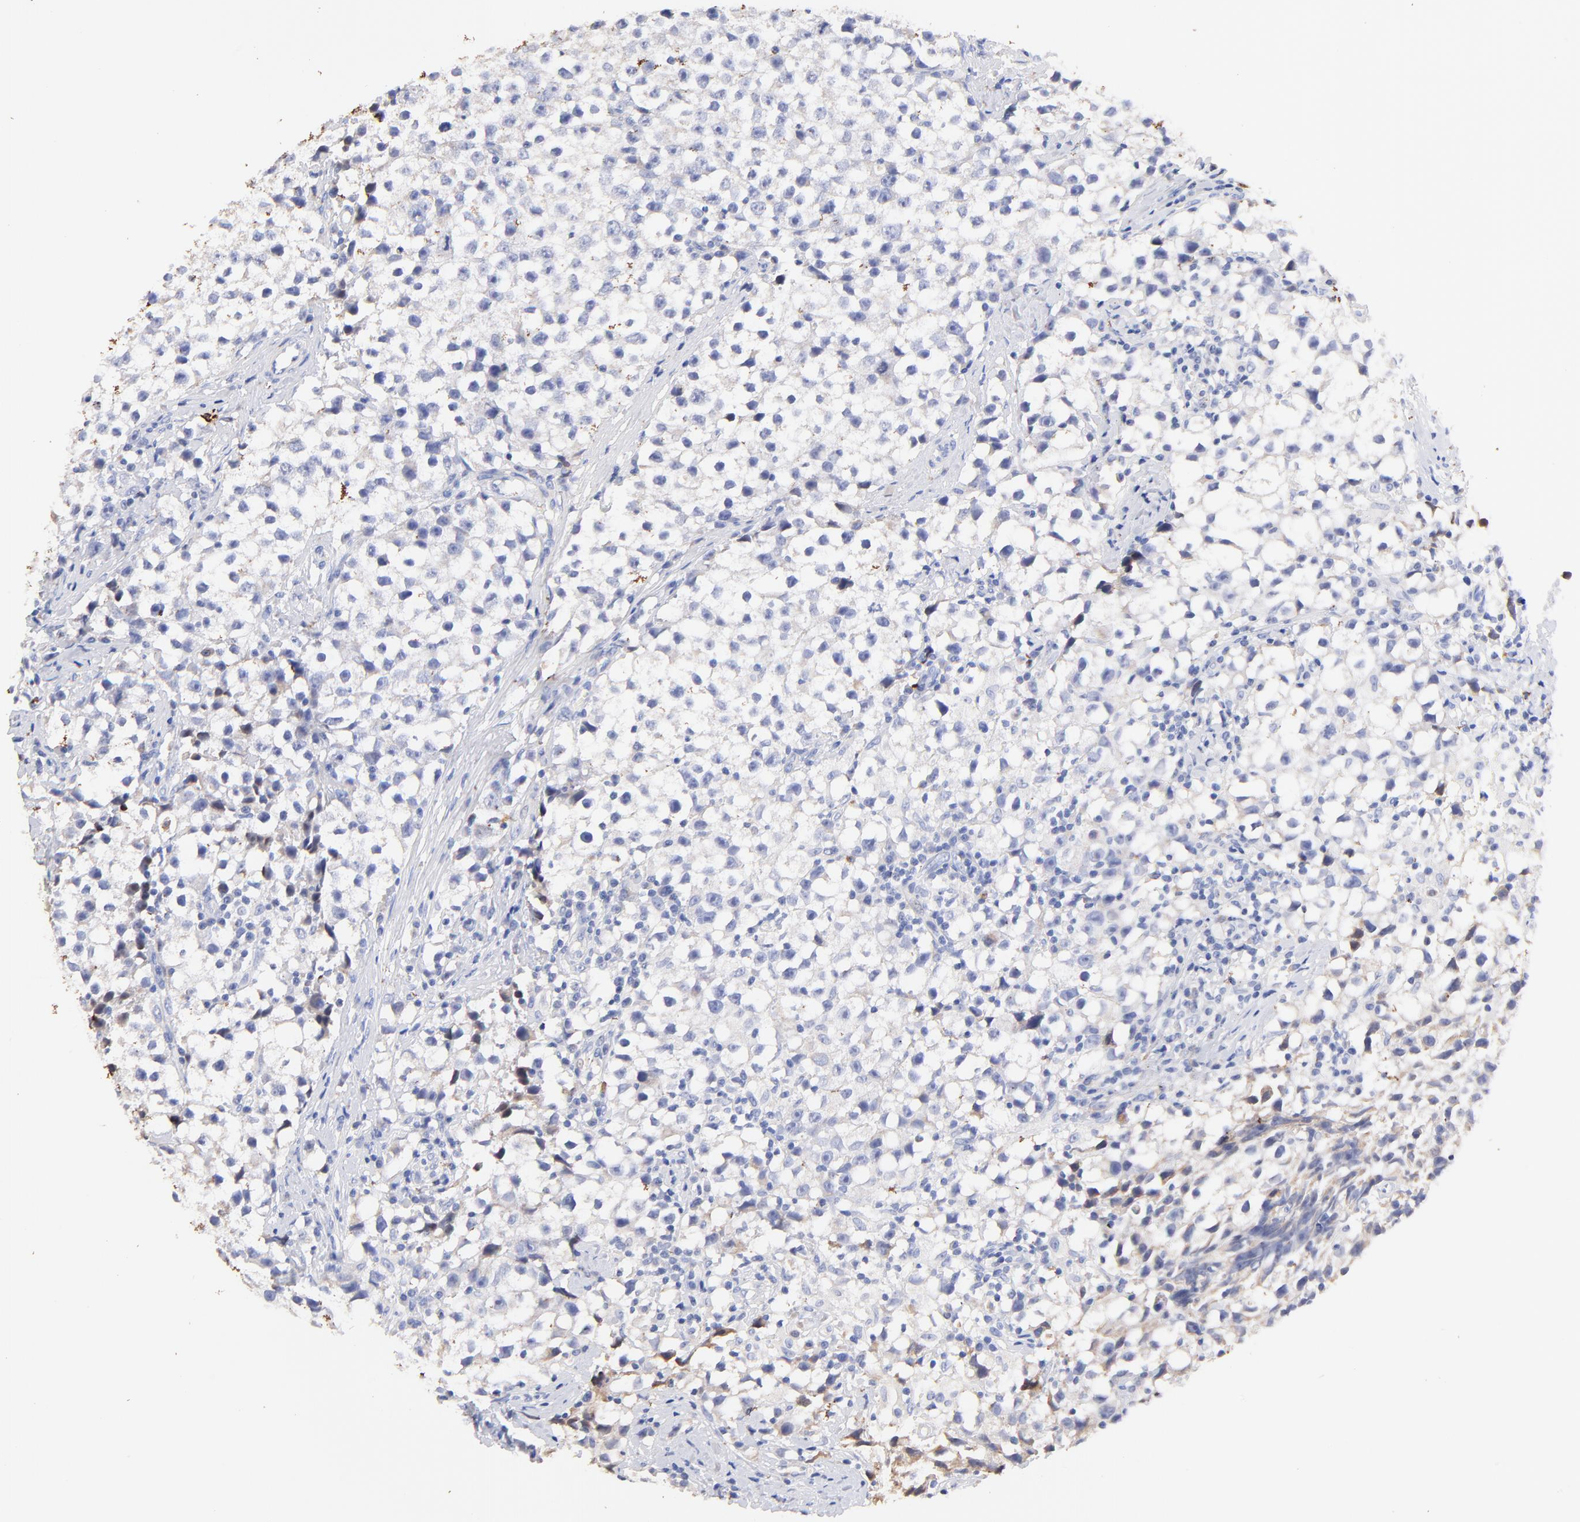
{"staining": {"intensity": "negative", "quantity": "none", "location": "none"}, "tissue": "testis cancer", "cell_type": "Tumor cells", "image_type": "cancer", "snomed": [{"axis": "morphology", "description": "Seminoma, NOS"}, {"axis": "topography", "description": "Testis"}], "caption": "The photomicrograph shows no significant staining in tumor cells of seminoma (testis).", "gene": "IGLV7-43", "patient": {"sex": "male", "age": 35}}